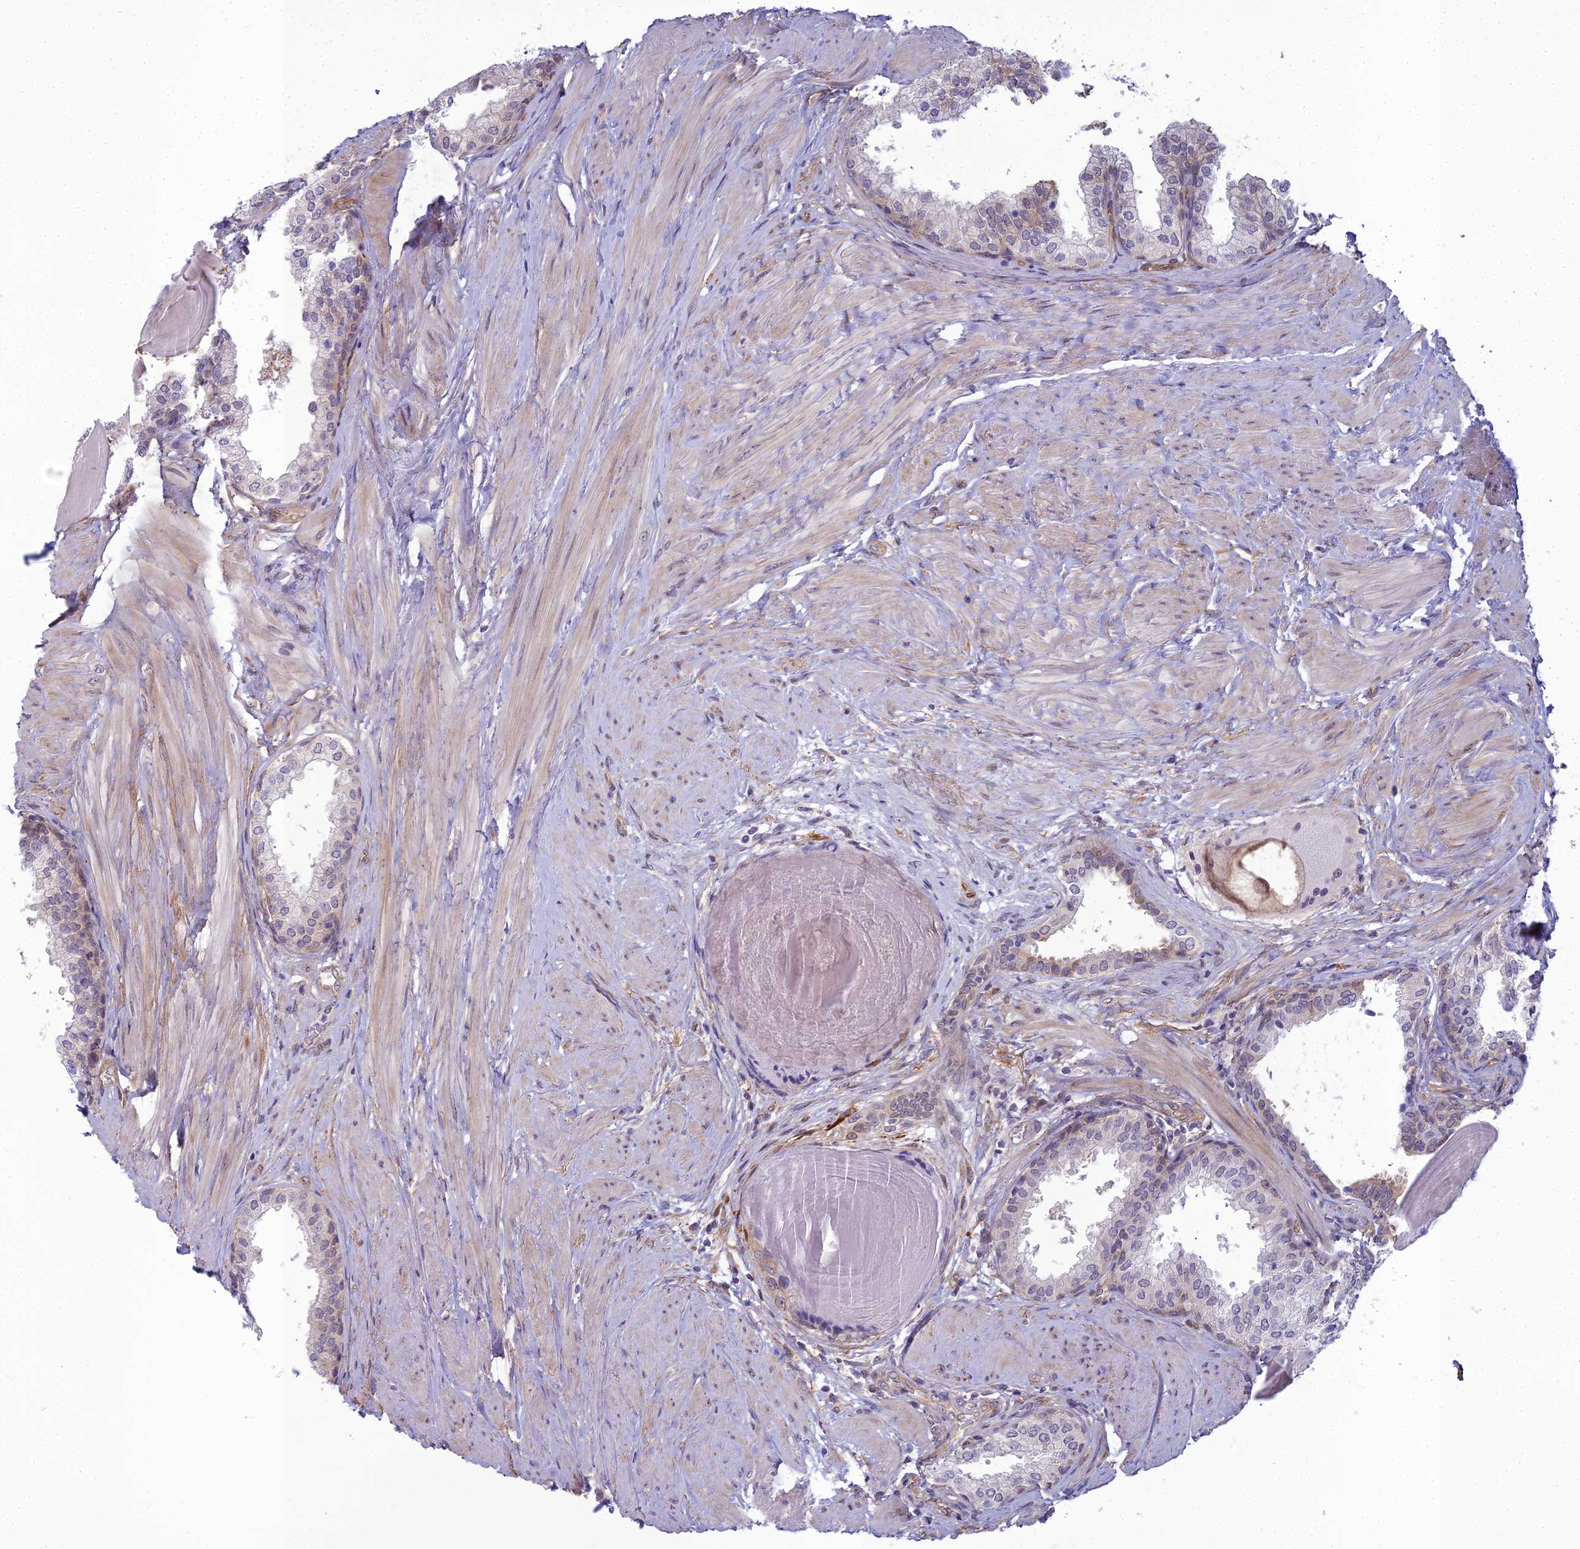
{"staining": {"intensity": "weak", "quantity": "<25%", "location": "nuclear"}, "tissue": "prostate", "cell_type": "Glandular cells", "image_type": "normal", "snomed": [{"axis": "morphology", "description": "Normal tissue, NOS"}, {"axis": "topography", "description": "Prostate"}], "caption": "There is no significant staining in glandular cells of prostate. (Brightfield microscopy of DAB (3,3'-diaminobenzidine) IHC at high magnification).", "gene": "RGL3", "patient": {"sex": "male", "age": 48}}